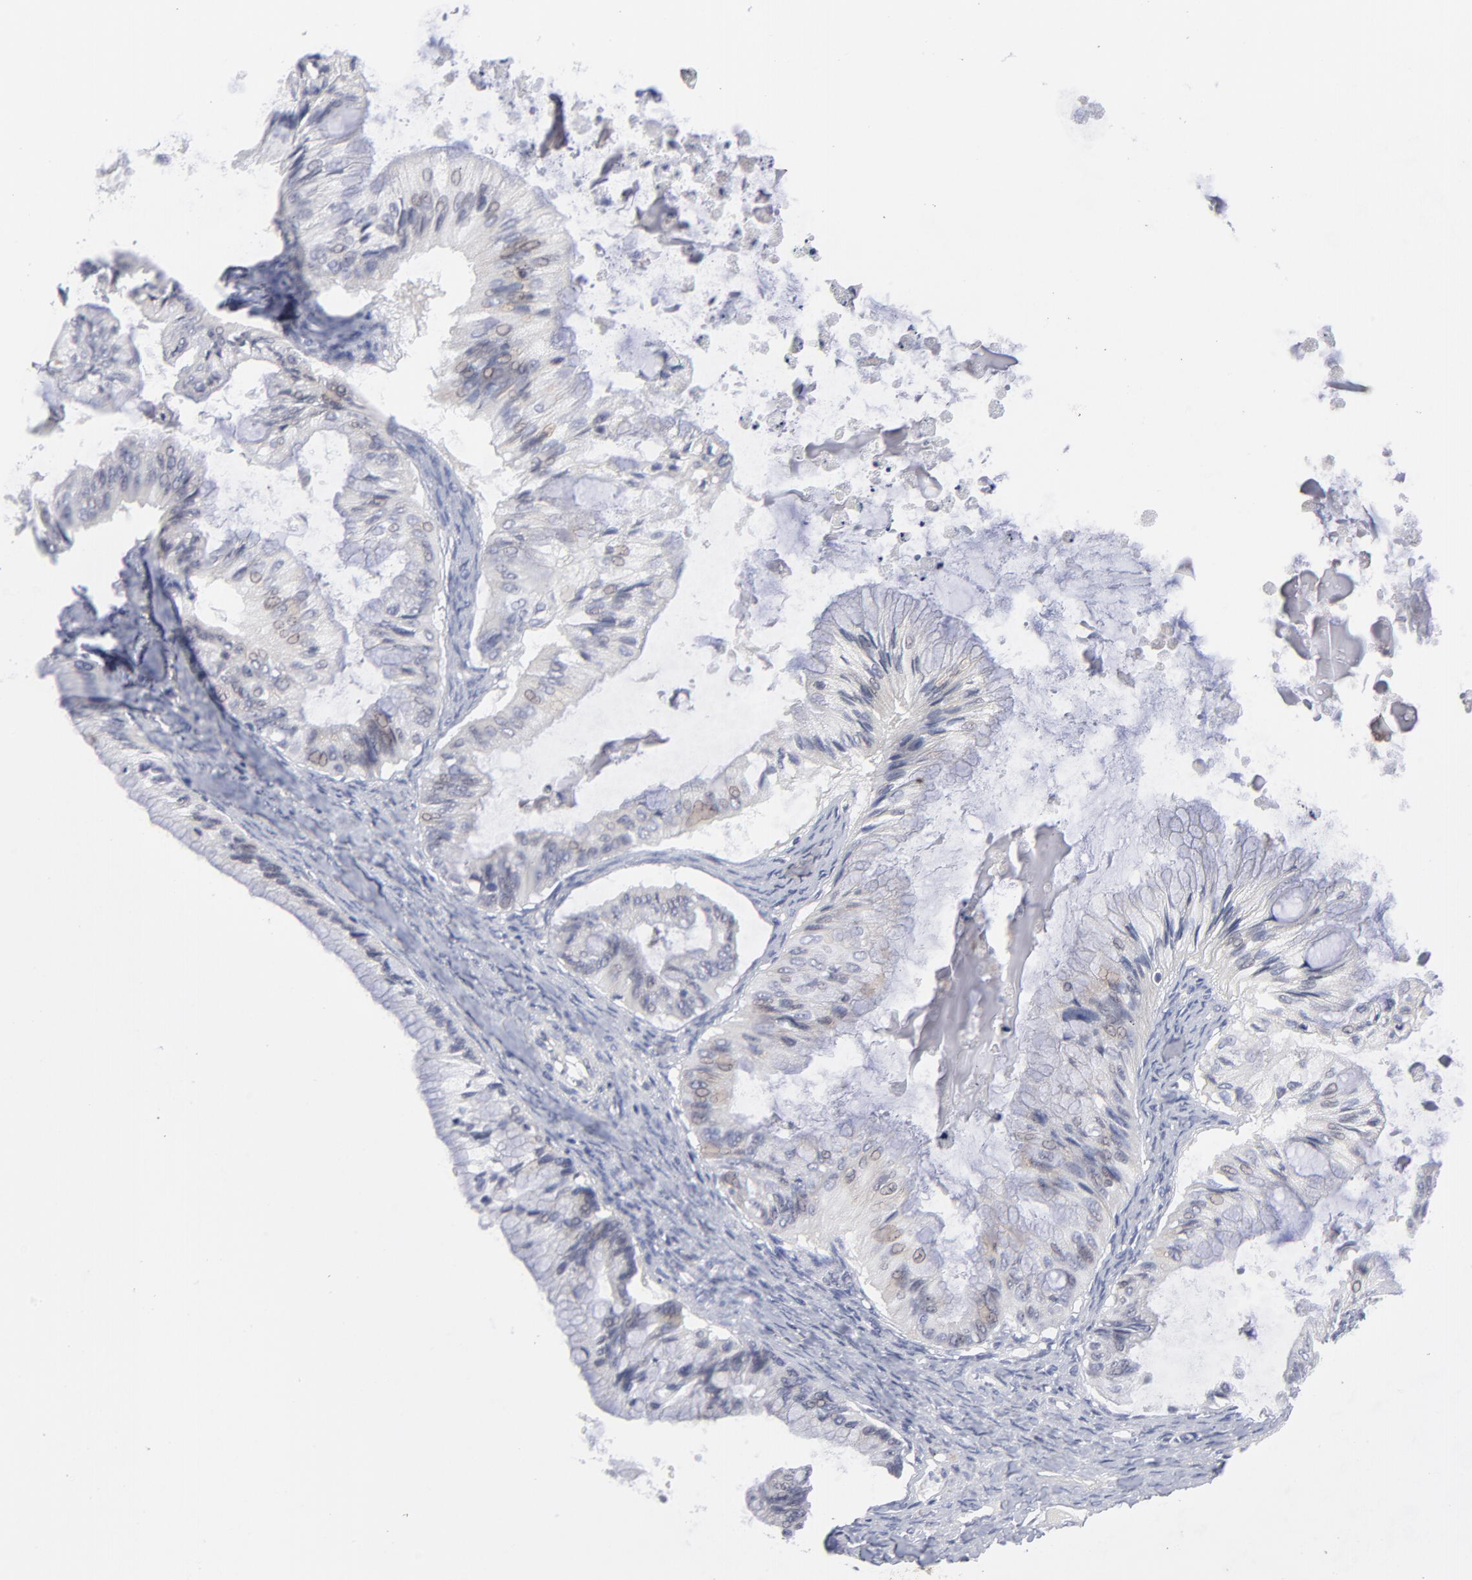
{"staining": {"intensity": "negative", "quantity": "none", "location": "none"}, "tissue": "ovarian cancer", "cell_type": "Tumor cells", "image_type": "cancer", "snomed": [{"axis": "morphology", "description": "Cystadenocarcinoma, mucinous, NOS"}, {"axis": "topography", "description": "Ovary"}], "caption": "Ovarian mucinous cystadenocarcinoma was stained to show a protein in brown. There is no significant positivity in tumor cells.", "gene": "RPS24", "patient": {"sex": "female", "age": 57}}